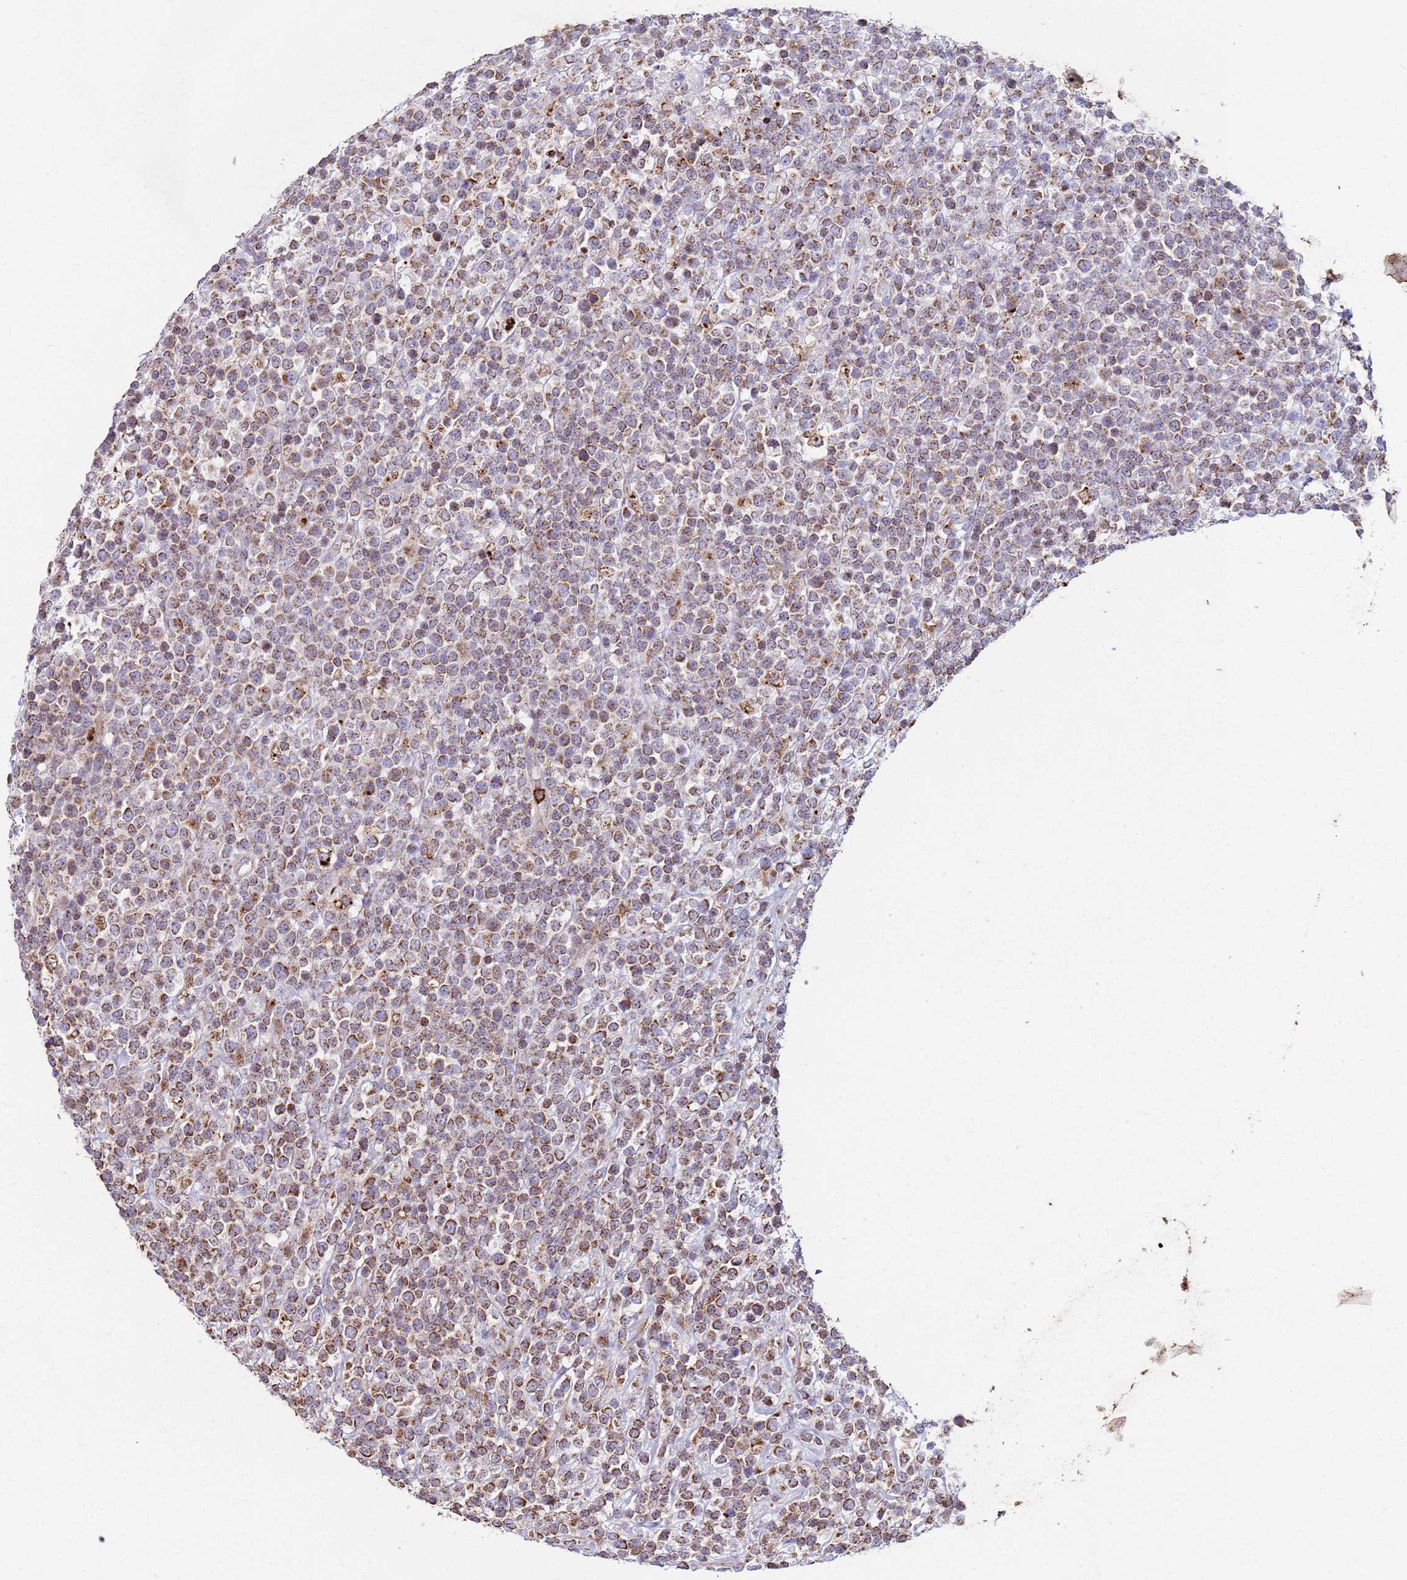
{"staining": {"intensity": "moderate", "quantity": "25%-75%", "location": "cytoplasmic/membranous"}, "tissue": "lymphoma", "cell_type": "Tumor cells", "image_type": "cancer", "snomed": [{"axis": "morphology", "description": "Malignant lymphoma, non-Hodgkin's type, High grade"}, {"axis": "topography", "description": "Colon"}], "caption": "Tumor cells exhibit medium levels of moderate cytoplasmic/membranous positivity in about 25%-75% of cells in lymphoma. The staining was performed using DAB (3,3'-diaminobenzidine) to visualize the protein expression in brown, while the nuclei were stained in blue with hematoxylin (Magnification: 20x).", "gene": "FBXO33", "patient": {"sex": "female", "age": 53}}